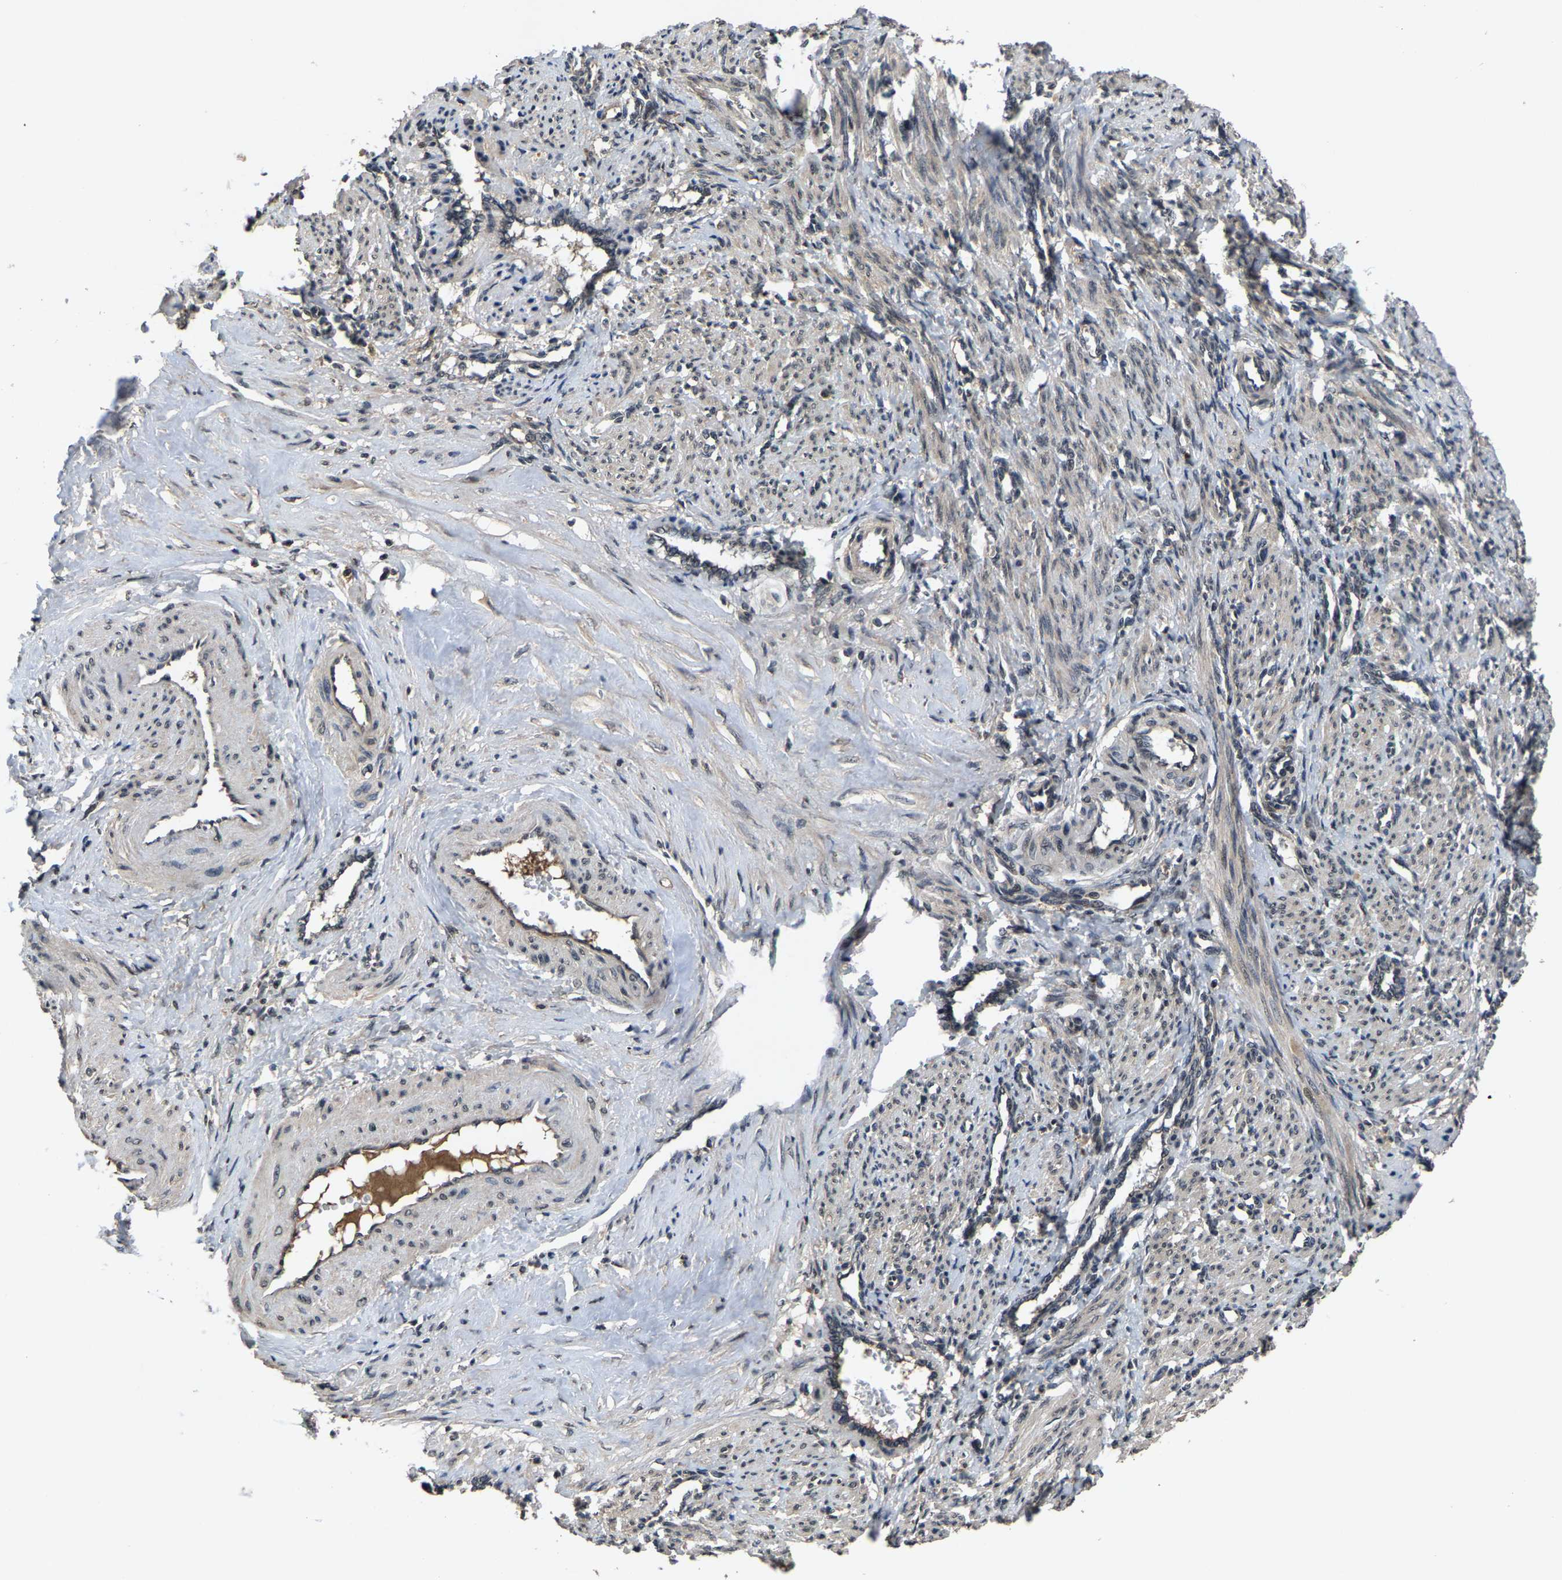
{"staining": {"intensity": "weak", "quantity": "25%-75%", "location": "cytoplasmic/membranous,nuclear"}, "tissue": "smooth muscle", "cell_type": "Smooth muscle cells", "image_type": "normal", "snomed": [{"axis": "morphology", "description": "Normal tissue, NOS"}, {"axis": "topography", "description": "Endometrium"}], "caption": "Human smooth muscle stained for a protein (brown) demonstrates weak cytoplasmic/membranous,nuclear positive positivity in about 25%-75% of smooth muscle cells.", "gene": "HUWE1", "patient": {"sex": "female", "age": 33}}